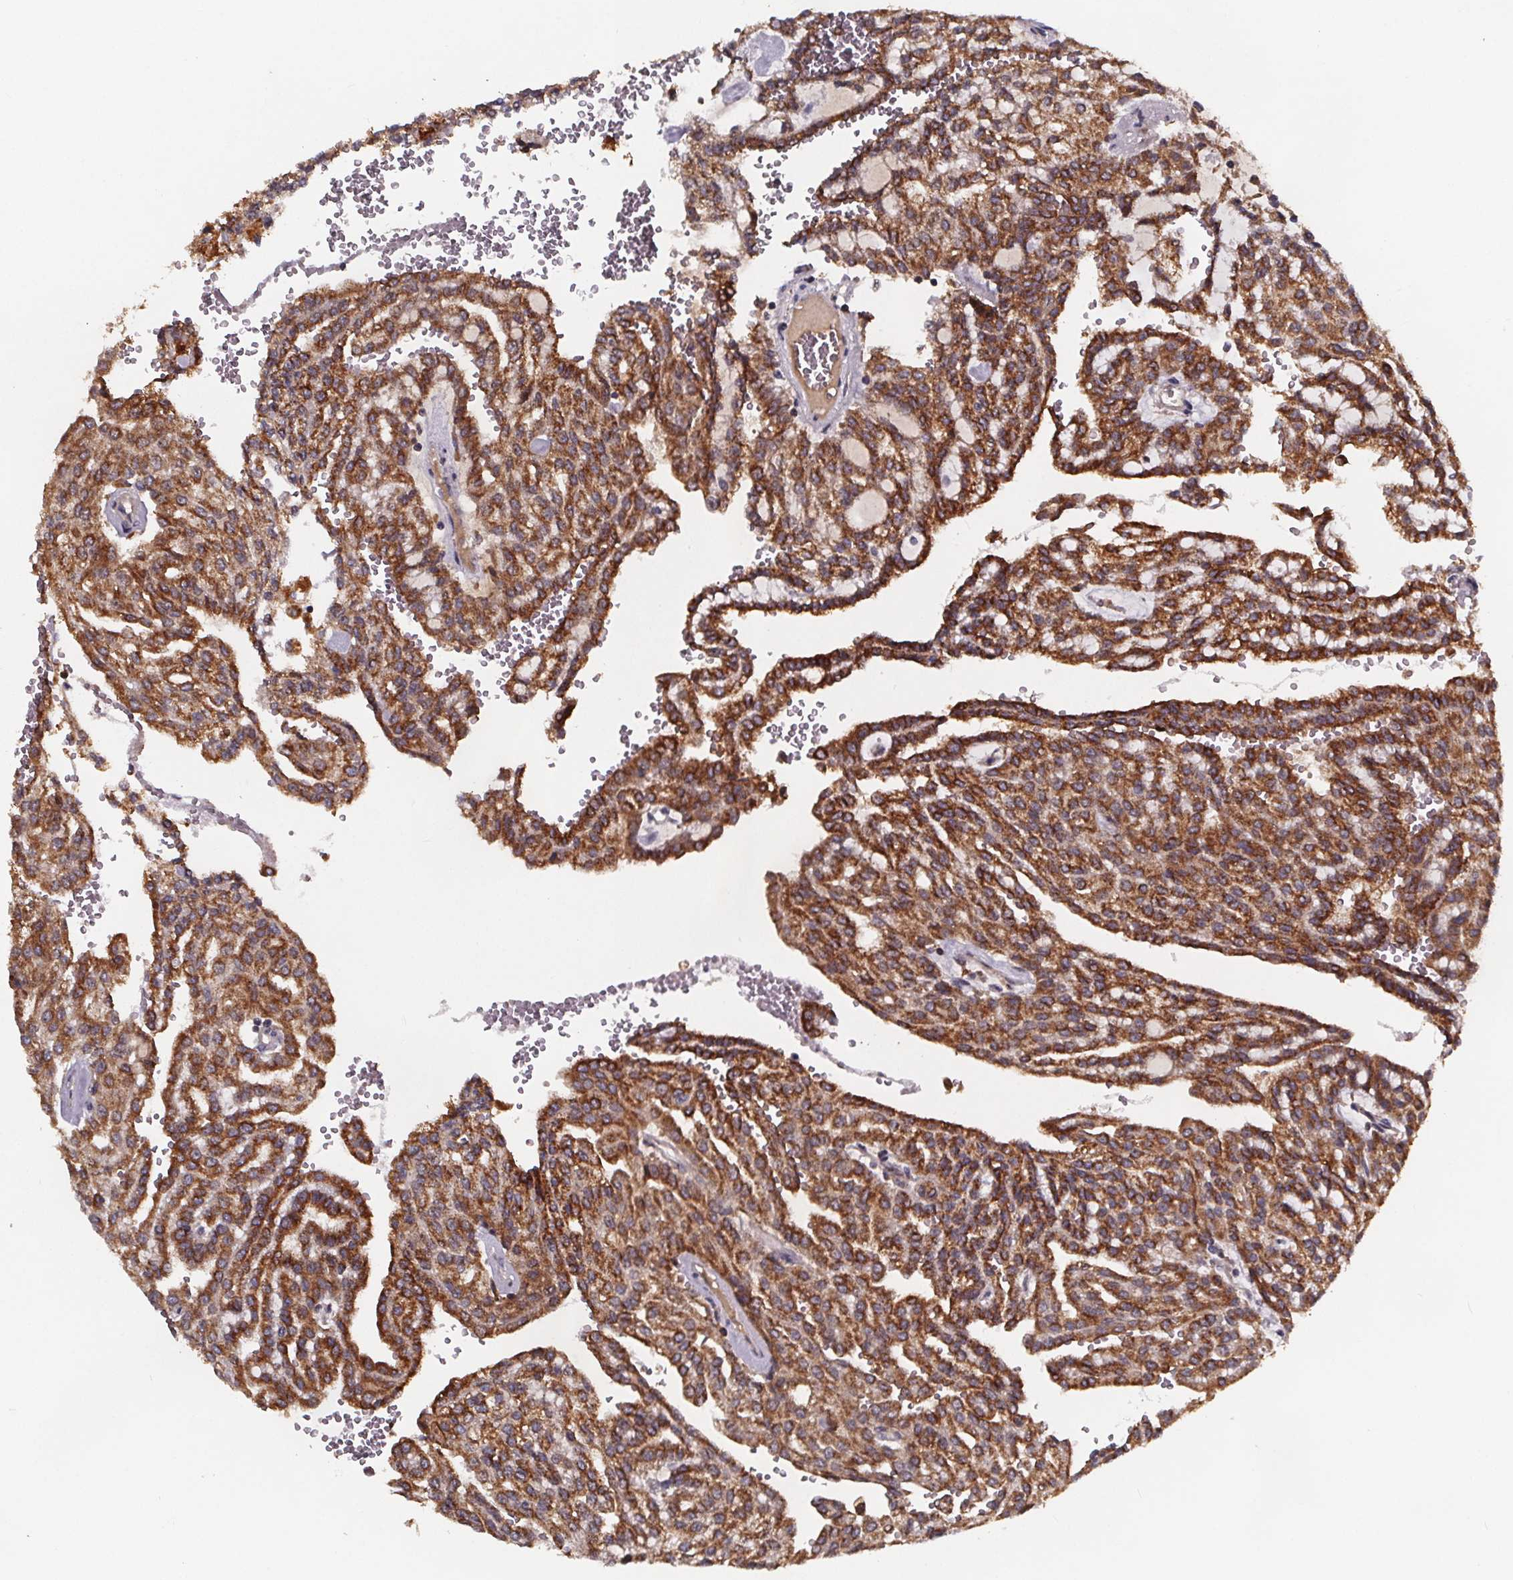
{"staining": {"intensity": "moderate", "quantity": ">75%", "location": "cytoplasmic/membranous"}, "tissue": "renal cancer", "cell_type": "Tumor cells", "image_type": "cancer", "snomed": [{"axis": "morphology", "description": "Adenocarcinoma, NOS"}, {"axis": "topography", "description": "Kidney"}], "caption": "Protein staining of renal cancer tissue displays moderate cytoplasmic/membranous positivity in approximately >75% of tumor cells.", "gene": "FASTKD3", "patient": {"sex": "male", "age": 63}}